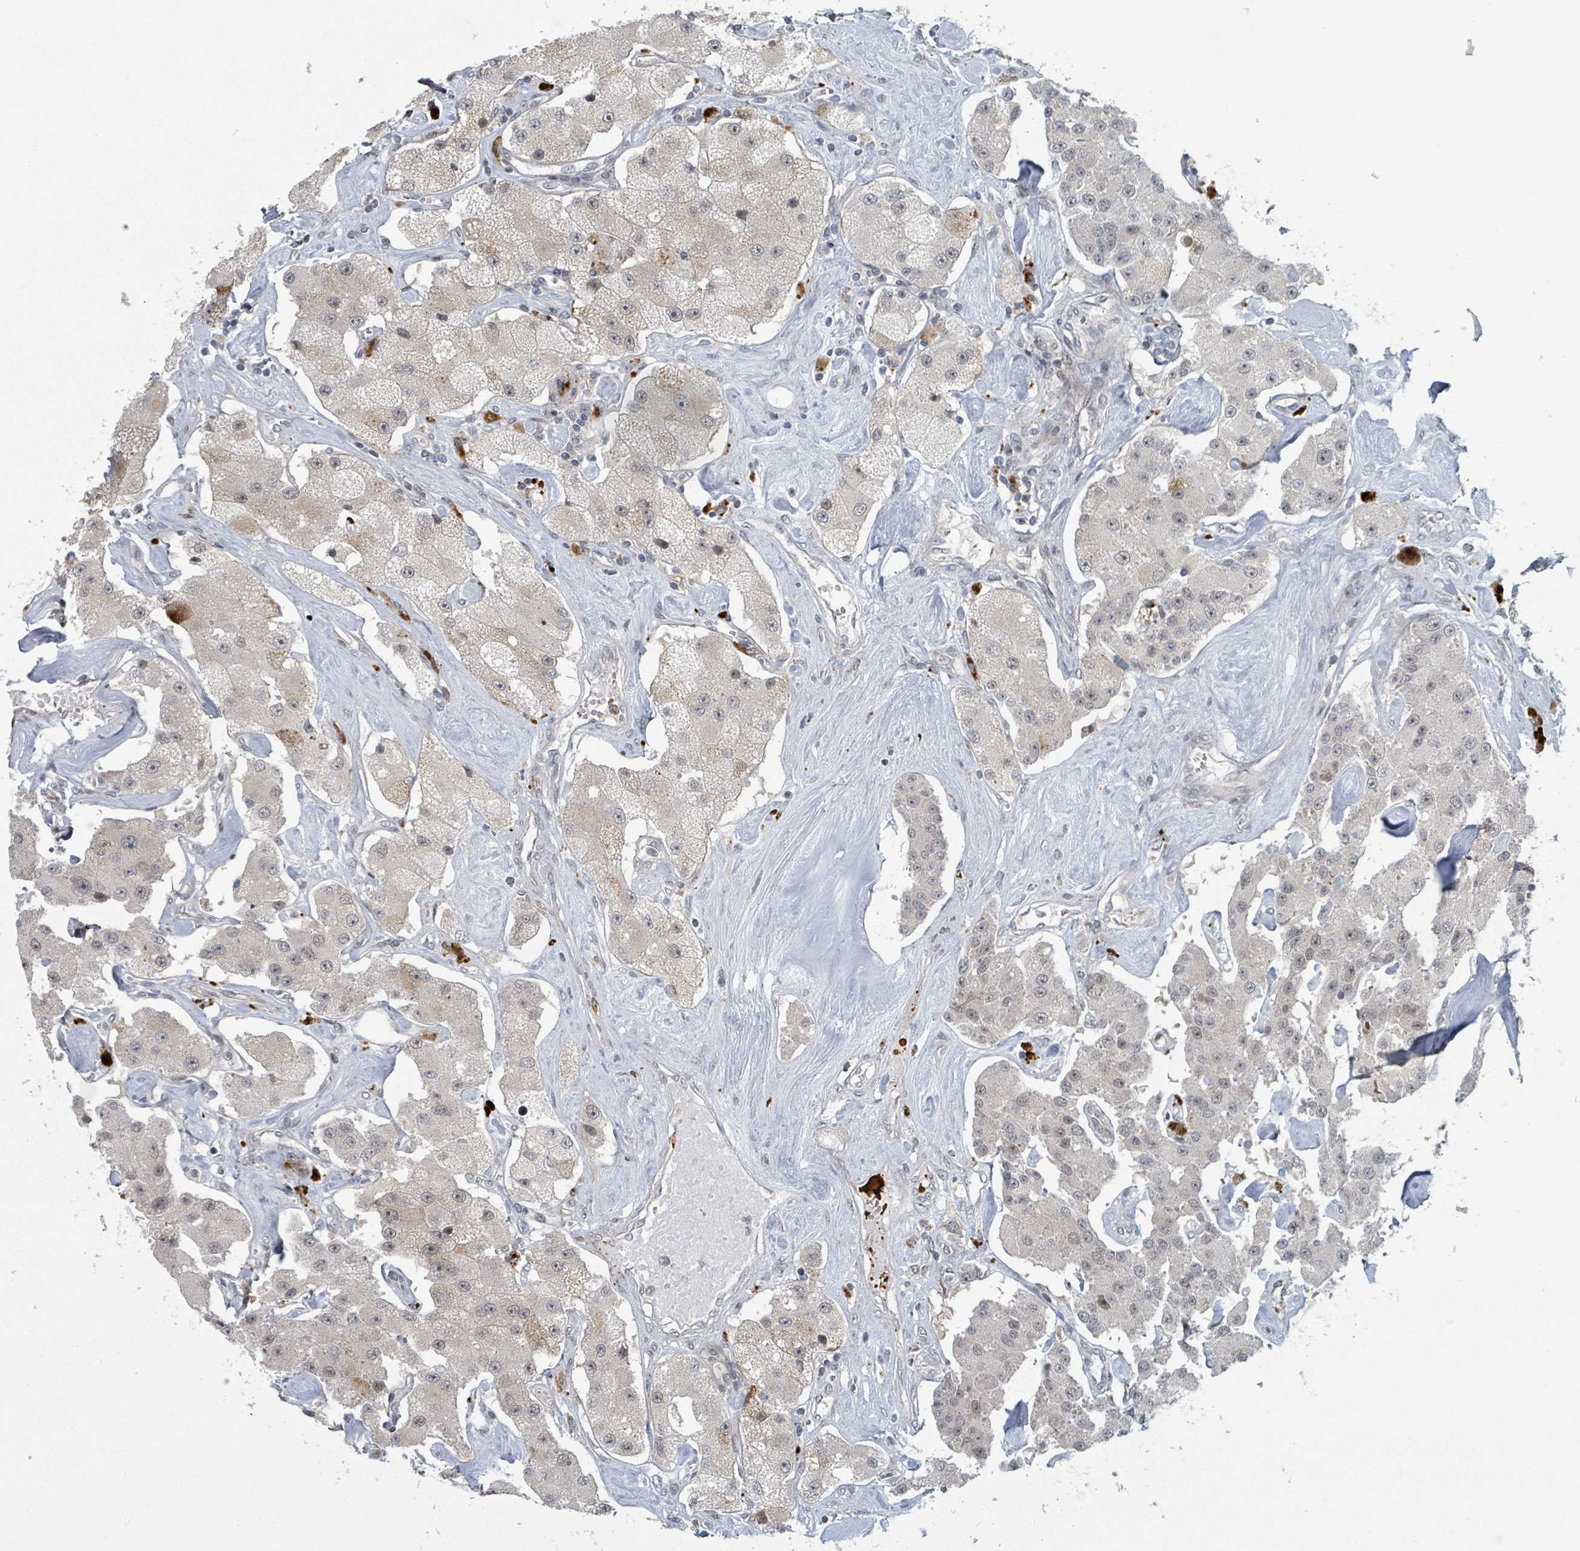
{"staining": {"intensity": "weak", "quantity": "<25%", "location": "cytoplasmic/membranous,nuclear"}, "tissue": "carcinoid", "cell_type": "Tumor cells", "image_type": "cancer", "snomed": [{"axis": "morphology", "description": "Carcinoid, malignant, NOS"}, {"axis": "topography", "description": "Pancreas"}], "caption": "Tumor cells show no significant protein positivity in carcinoid (malignant).", "gene": "GTF3C1", "patient": {"sex": "male", "age": 41}}